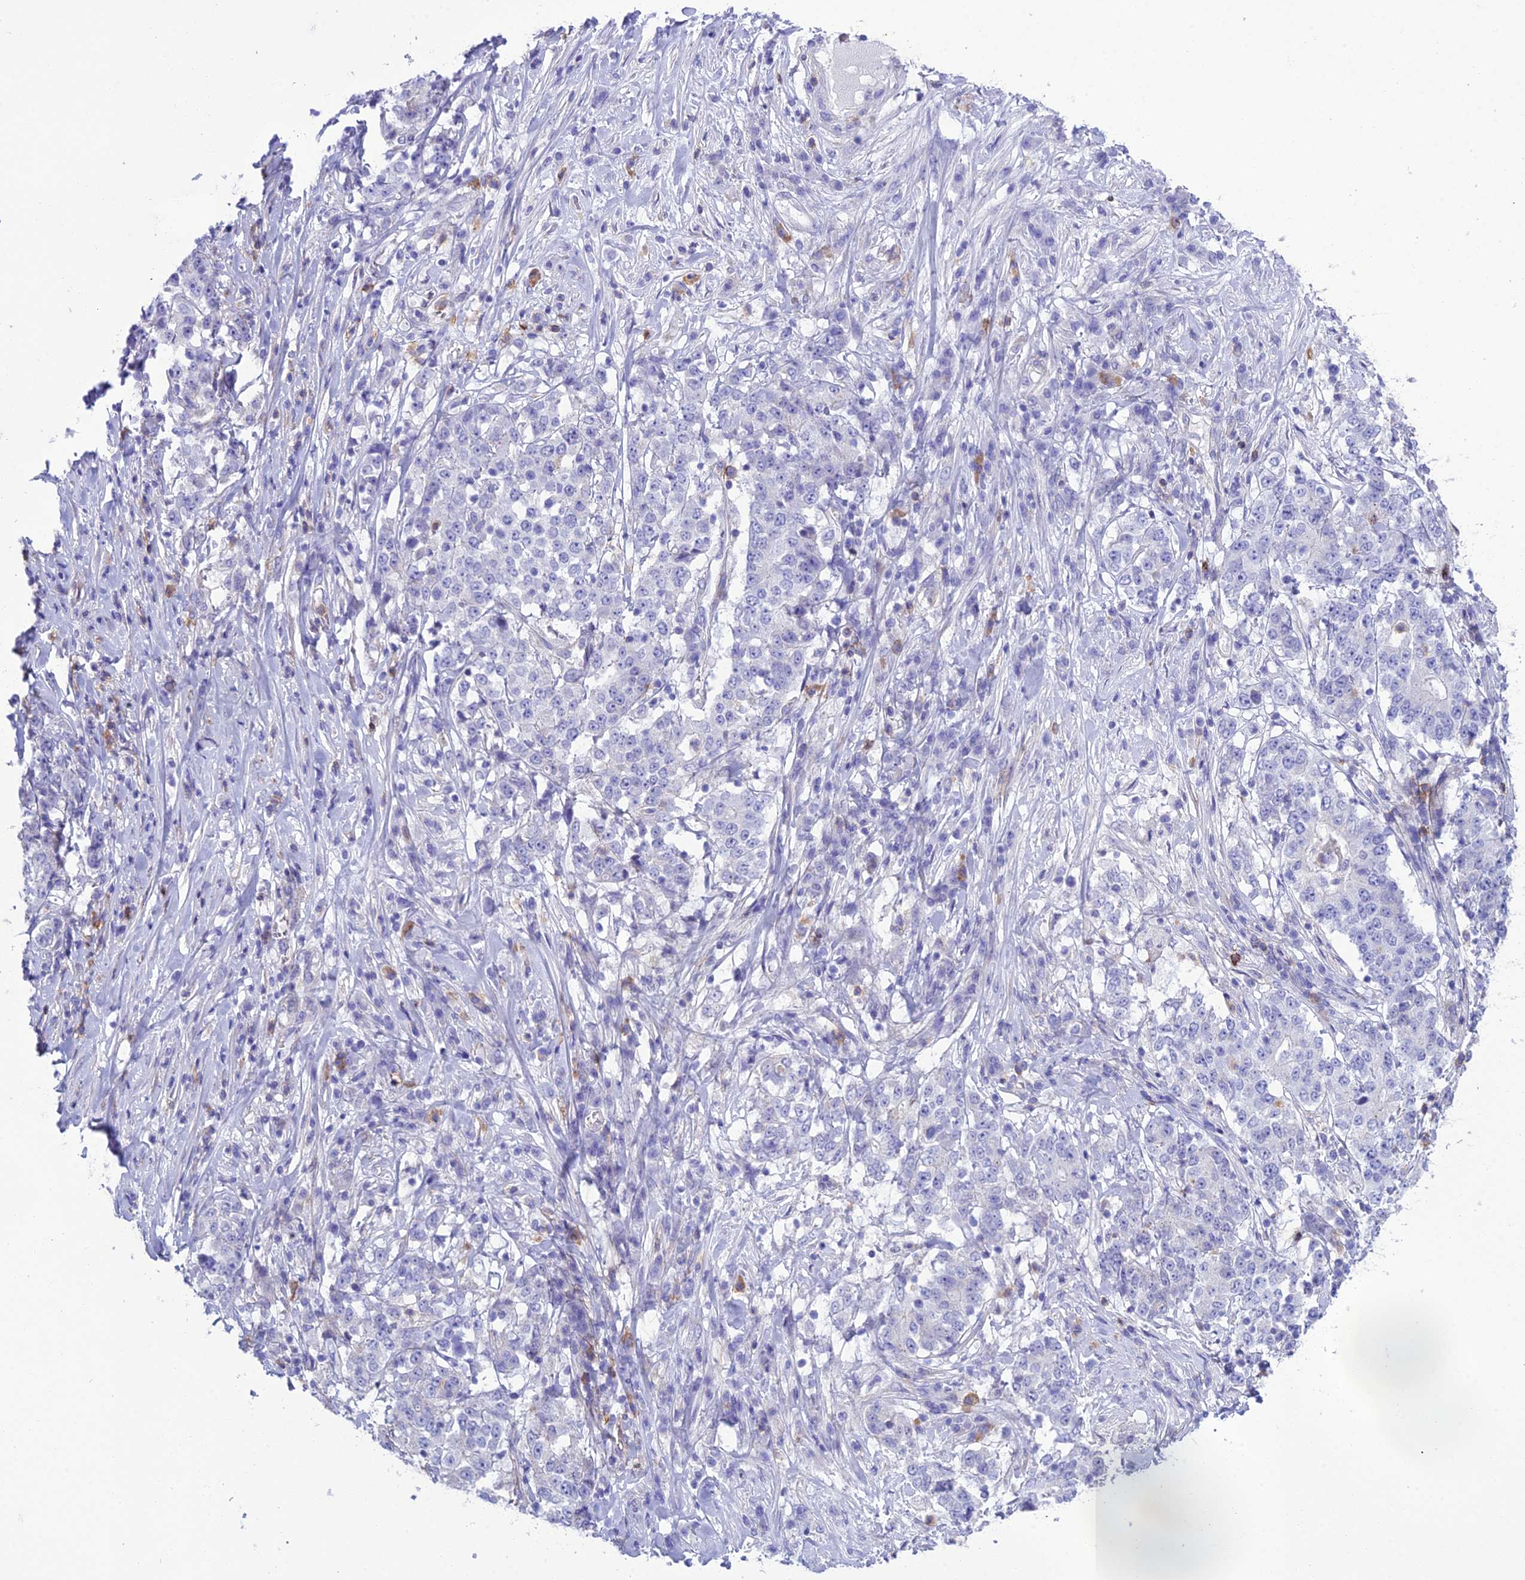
{"staining": {"intensity": "negative", "quantity": "none", "location": "none"}, "tissue": "stomach cancer", "cell_type": "Tumor cells", "image_type": "cancer", "snomed": [{"axis": "morphology", "description": "Adenocarcinoma, NOS"}, {"axis": "topography", "description": "Stomach"}], "caption": "Immunohistochemistry (IHC) photomicrograph of neoplastic tissue: human adenocarcinoma (stomach) stained with DAB (3,3'-diaminobenzidine) shows no significant protein positivity in tumor cells.", "gene": "OR1Q1", "patient": {"sex": "male", "age": 59}}